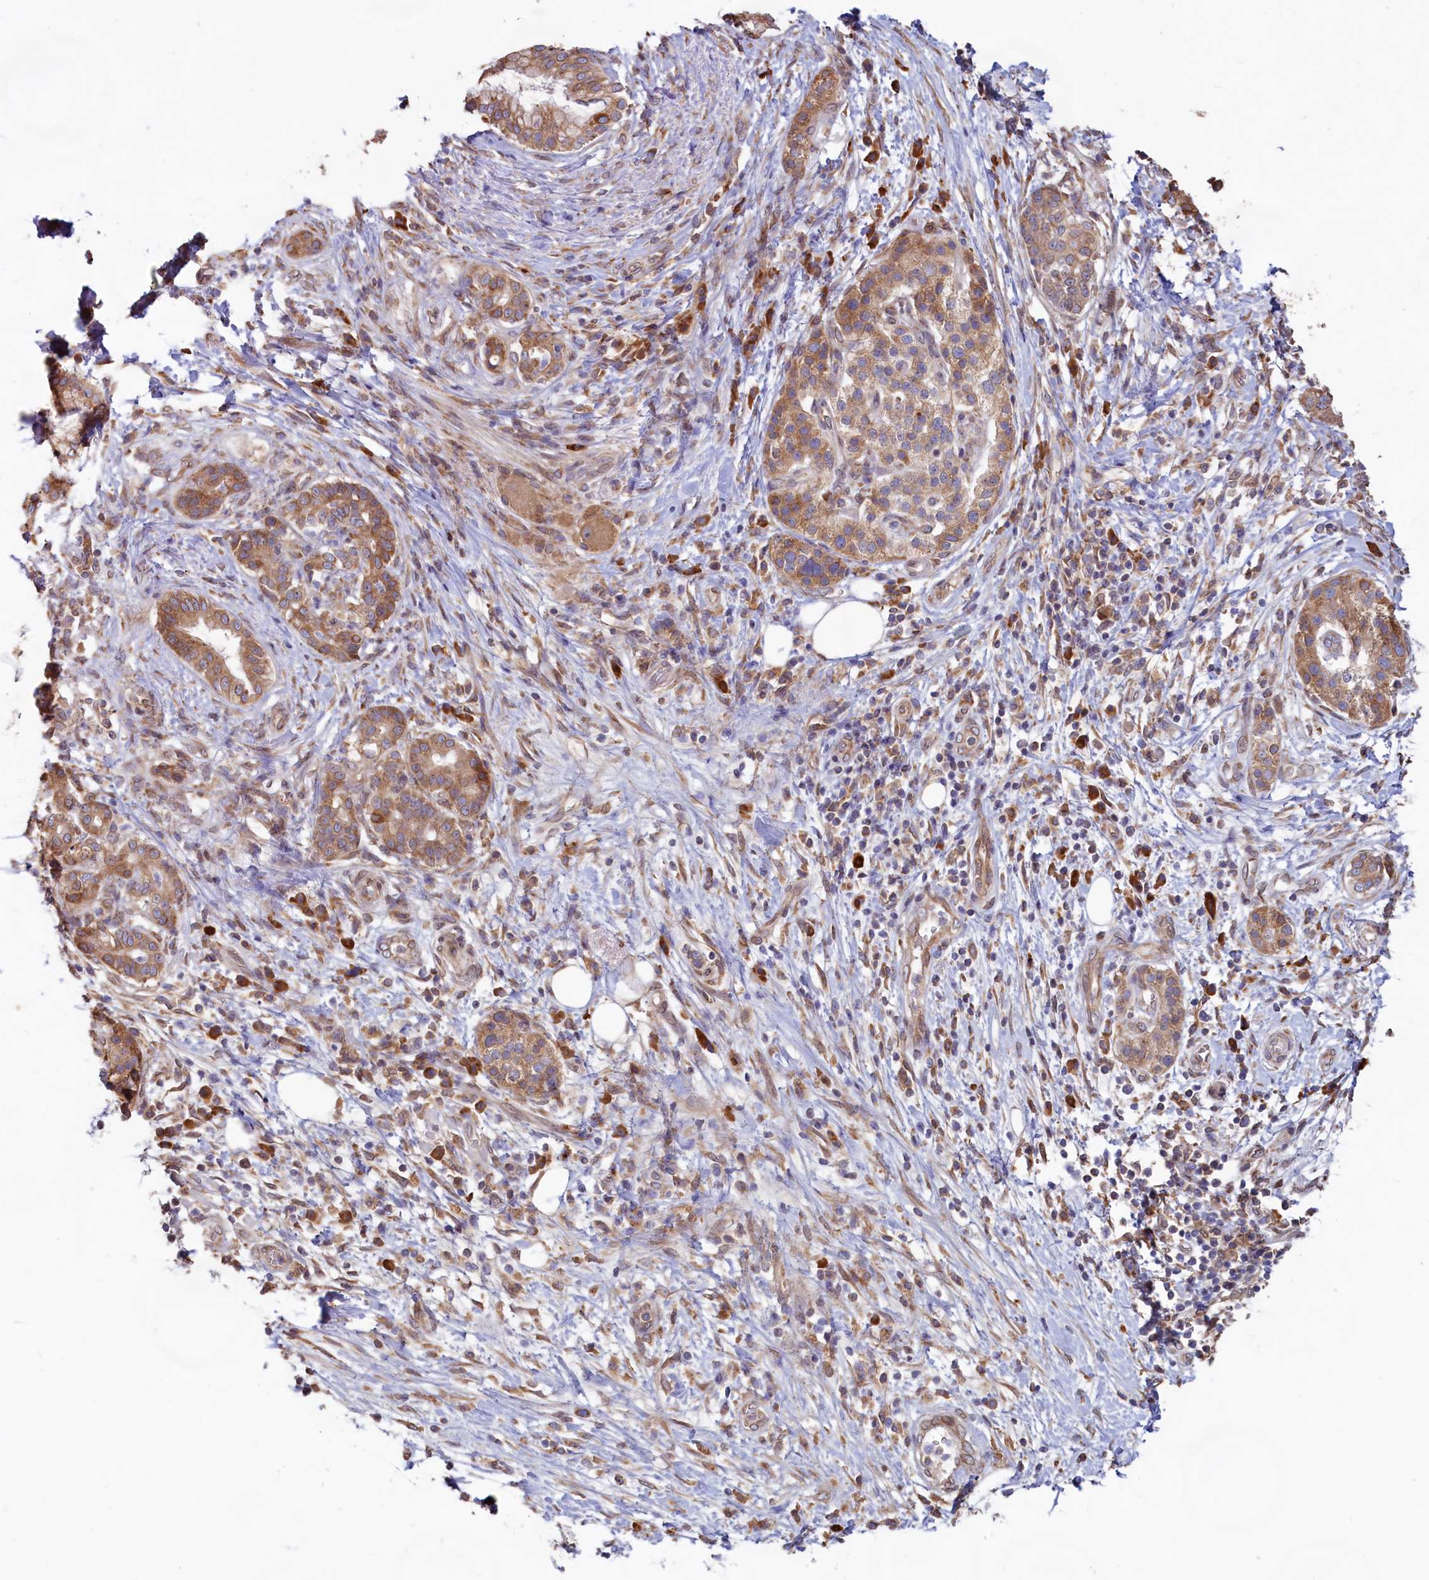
{"staining": {"intensity": "moderate", "quantity": ">75%", "location": "cytoplasmic/membranous"}, "tissue": "pancreatic cancer", "cell_type": "Tumor cells", "image_type": "cancer", "snomed": [{"axis": "morphology", "description": "Adenocarcinoma, NOS"}, {"axis": "topography", "description": "Pancreas"}], "caption": "Moderate cytoplasmic/membranous positivity for a protein is appreciated in about >75% of tumor cells of adenocarcinoma (pancreatic) using immunohistochemistry (IHC).", "gene": "TBC1D19", "patient": {"sex": "female", "age": 73}}